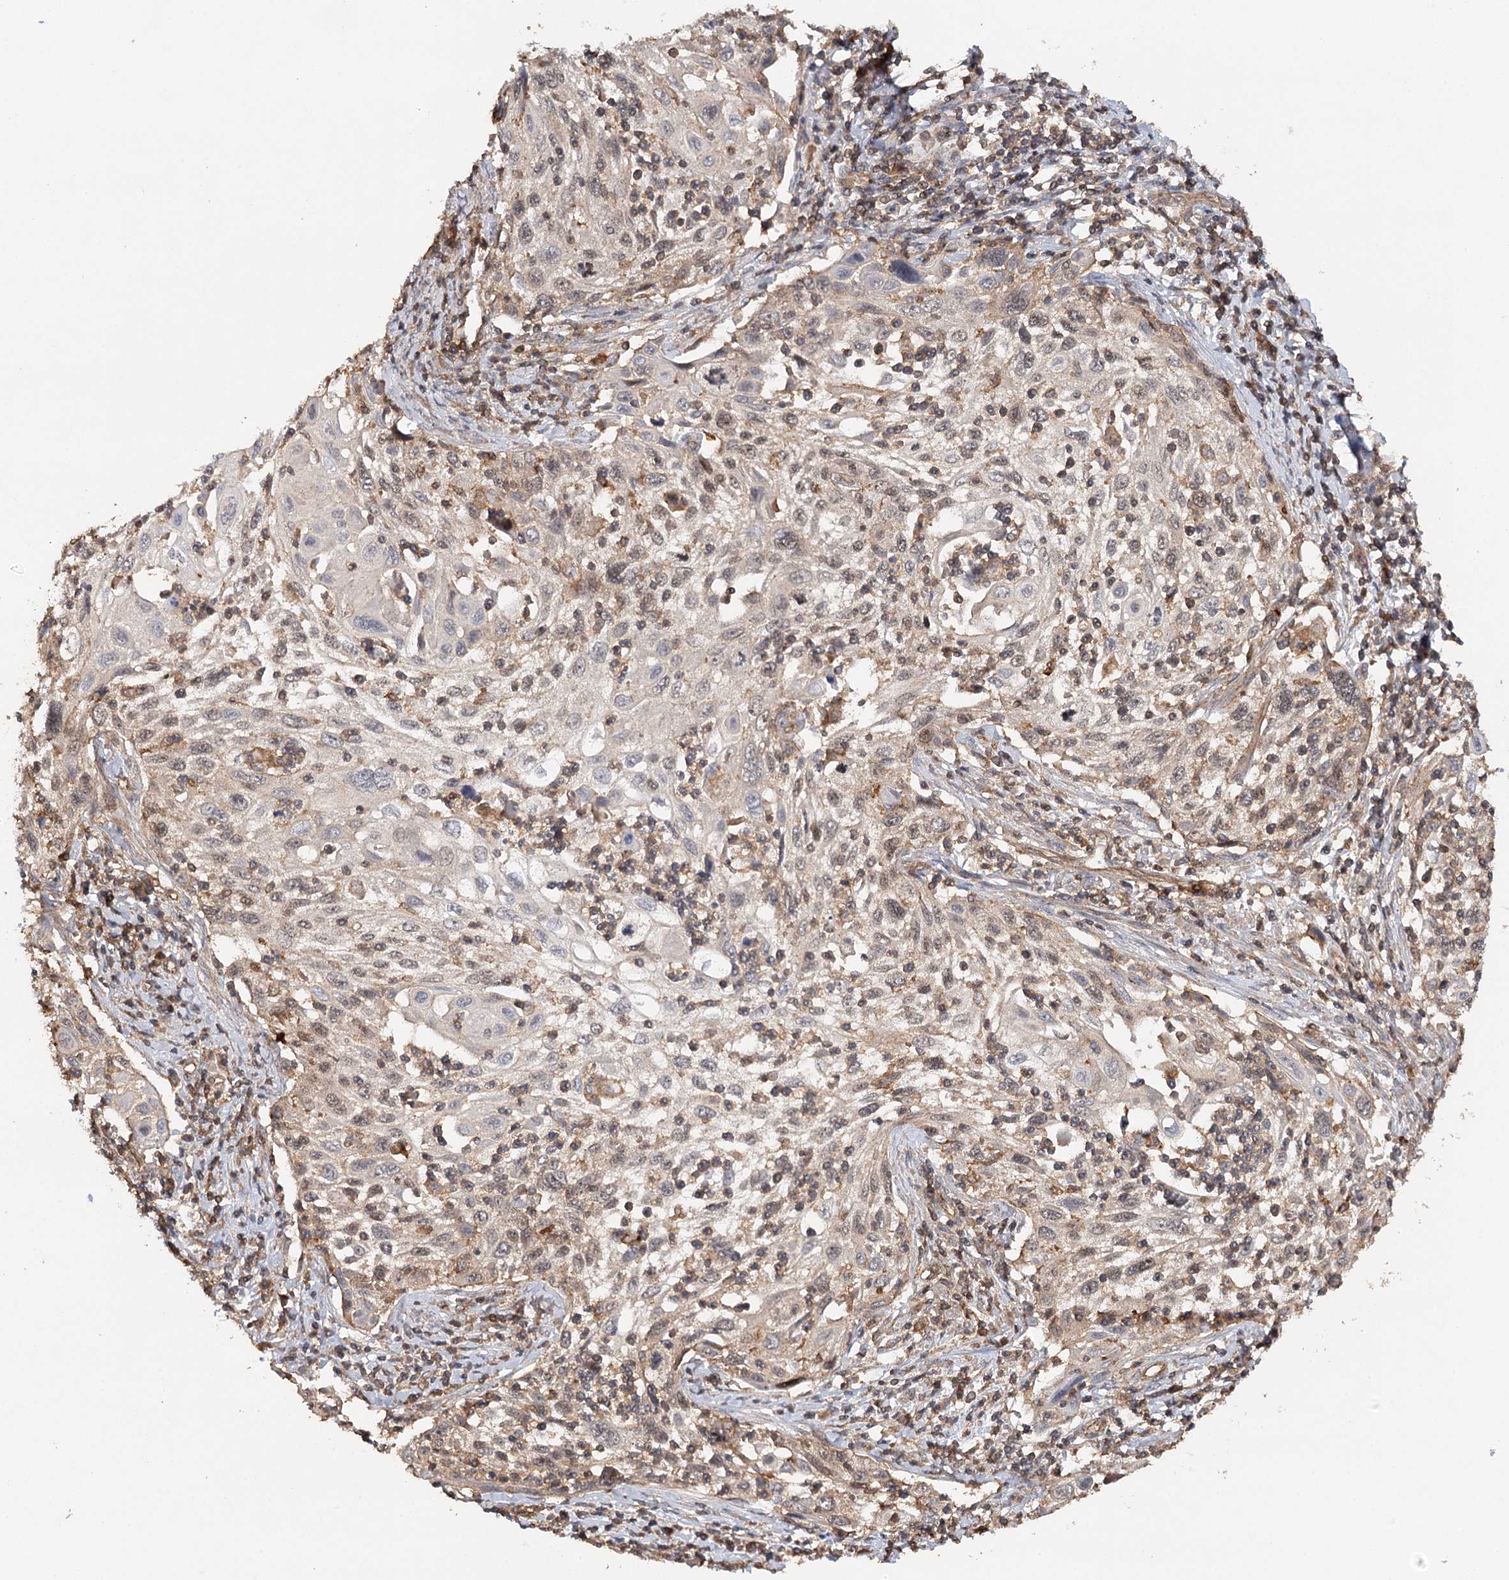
{"staining": {"intensity": "weak", "quantity": "<25%", "location": "cytoplasmic/membranous,nuclear"}, "tissue": "cervical cancer", "cell_type": "Tumor cells", "image_type": "cancer", "snomed": [{"axis": "morphology", "description": "Squamous cell carcinoma, NOS"}, {"axis": "topography", "description": "Cervix"}], "caption": "Histopathology image shows no protein staining in tumor cells of cervical cancer (squamous cell carcinoma) tissue.", "gene": "BCR", "patient": {"sex": "female", "age": 70}}